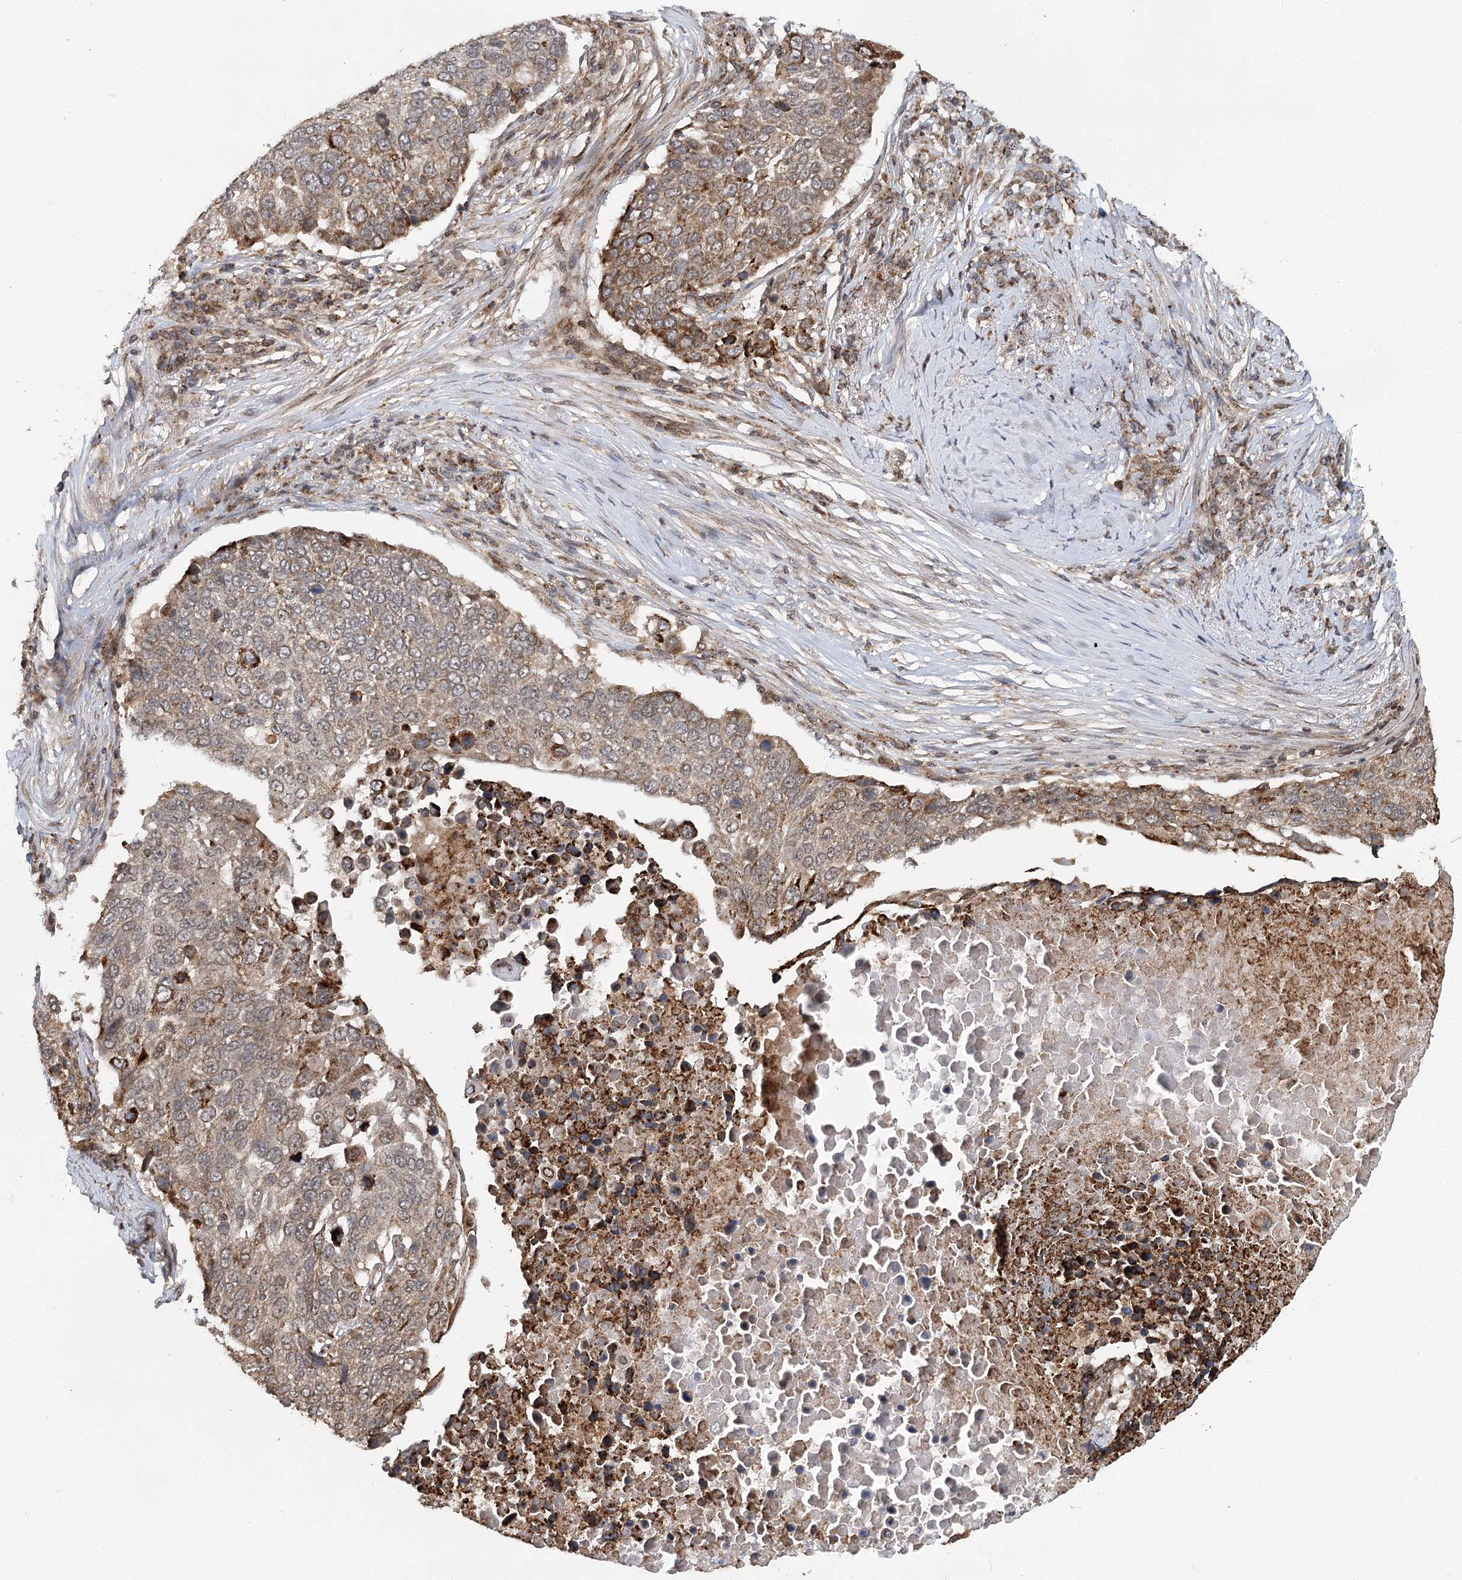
{"staining": {"intensity": "moderate", "quantity": ">75%", "location": "cytoplasmic/membranous"}, "tissue": "lung cancer", "cell_type": "Tumor cells", "image_type": "cancer", "snomed": [{"axis": "morphology", "description": "Squamous cell carcinoma, NOS"}, {"axis": "topography", "description": "Lung"}], "caption": "Squamous cell carcinoma (lung) stained for a protein (brown) displays moderate cytoplasmic/membranous positive positivity in about >75% of tumor cells.", "gene": "ZNRF3", "patient": {"sex": "male", "age": 66}}